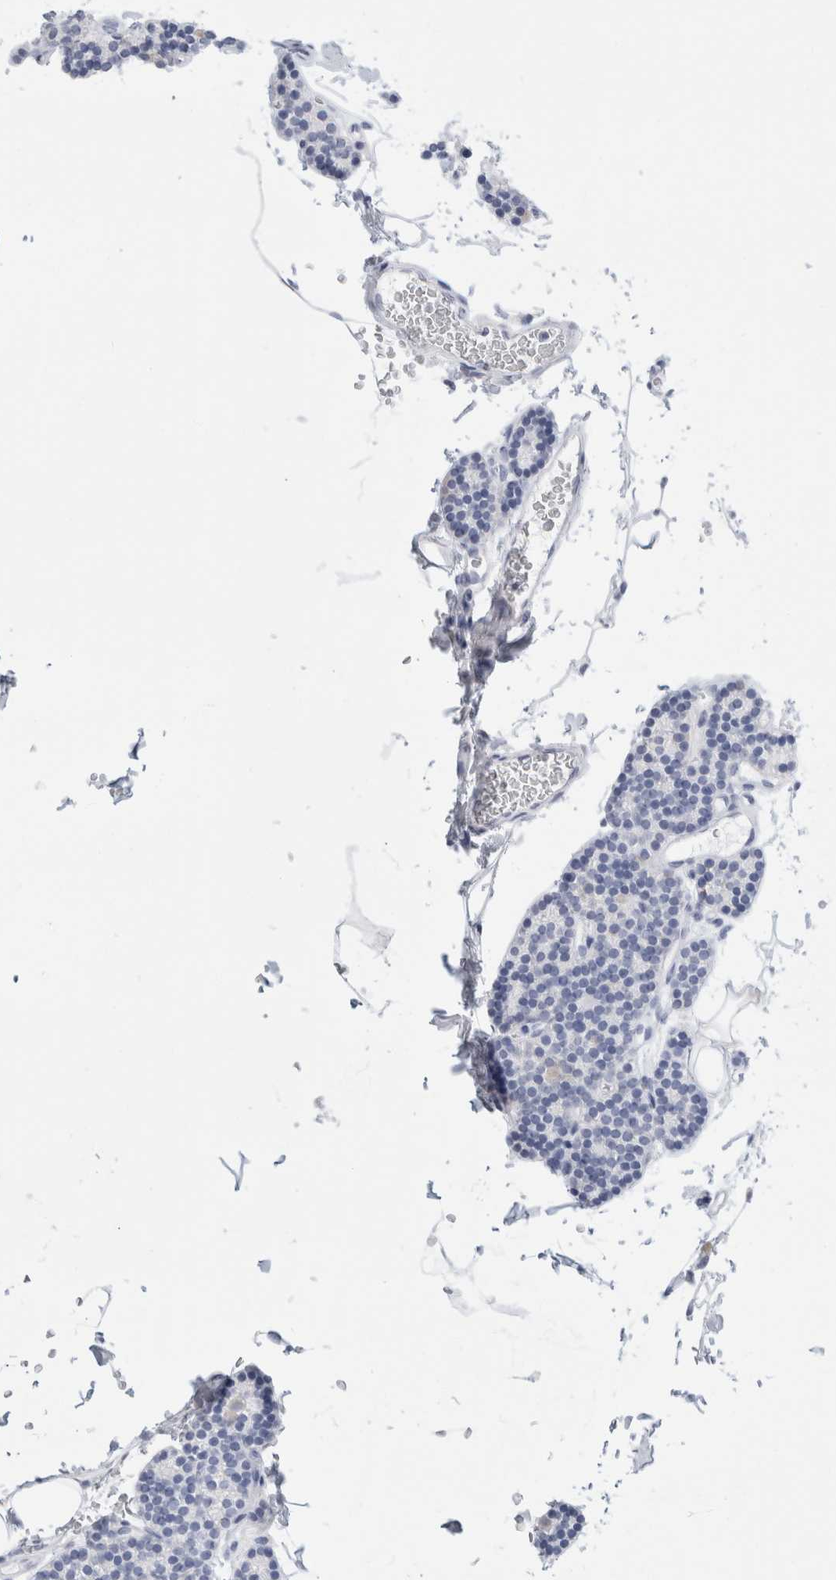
{"staining": {"intensity": "negative", "quantity": "none", "location": "none"}, "tissue": "parathyroid gland", "cell_type": "Glandular cells", "image_type": "normal", "snomed": [{"axis": "morphology", "description": "Normal tissue, NOS"}, {"axis": "topography", "description": "Parathyroid gland"}], "caption": "The photomicrograph displays no staining of glandular cells in normal parathyroid gland.", "gene": "MUC15", "patient": {"sex": "male", "age": 52}}